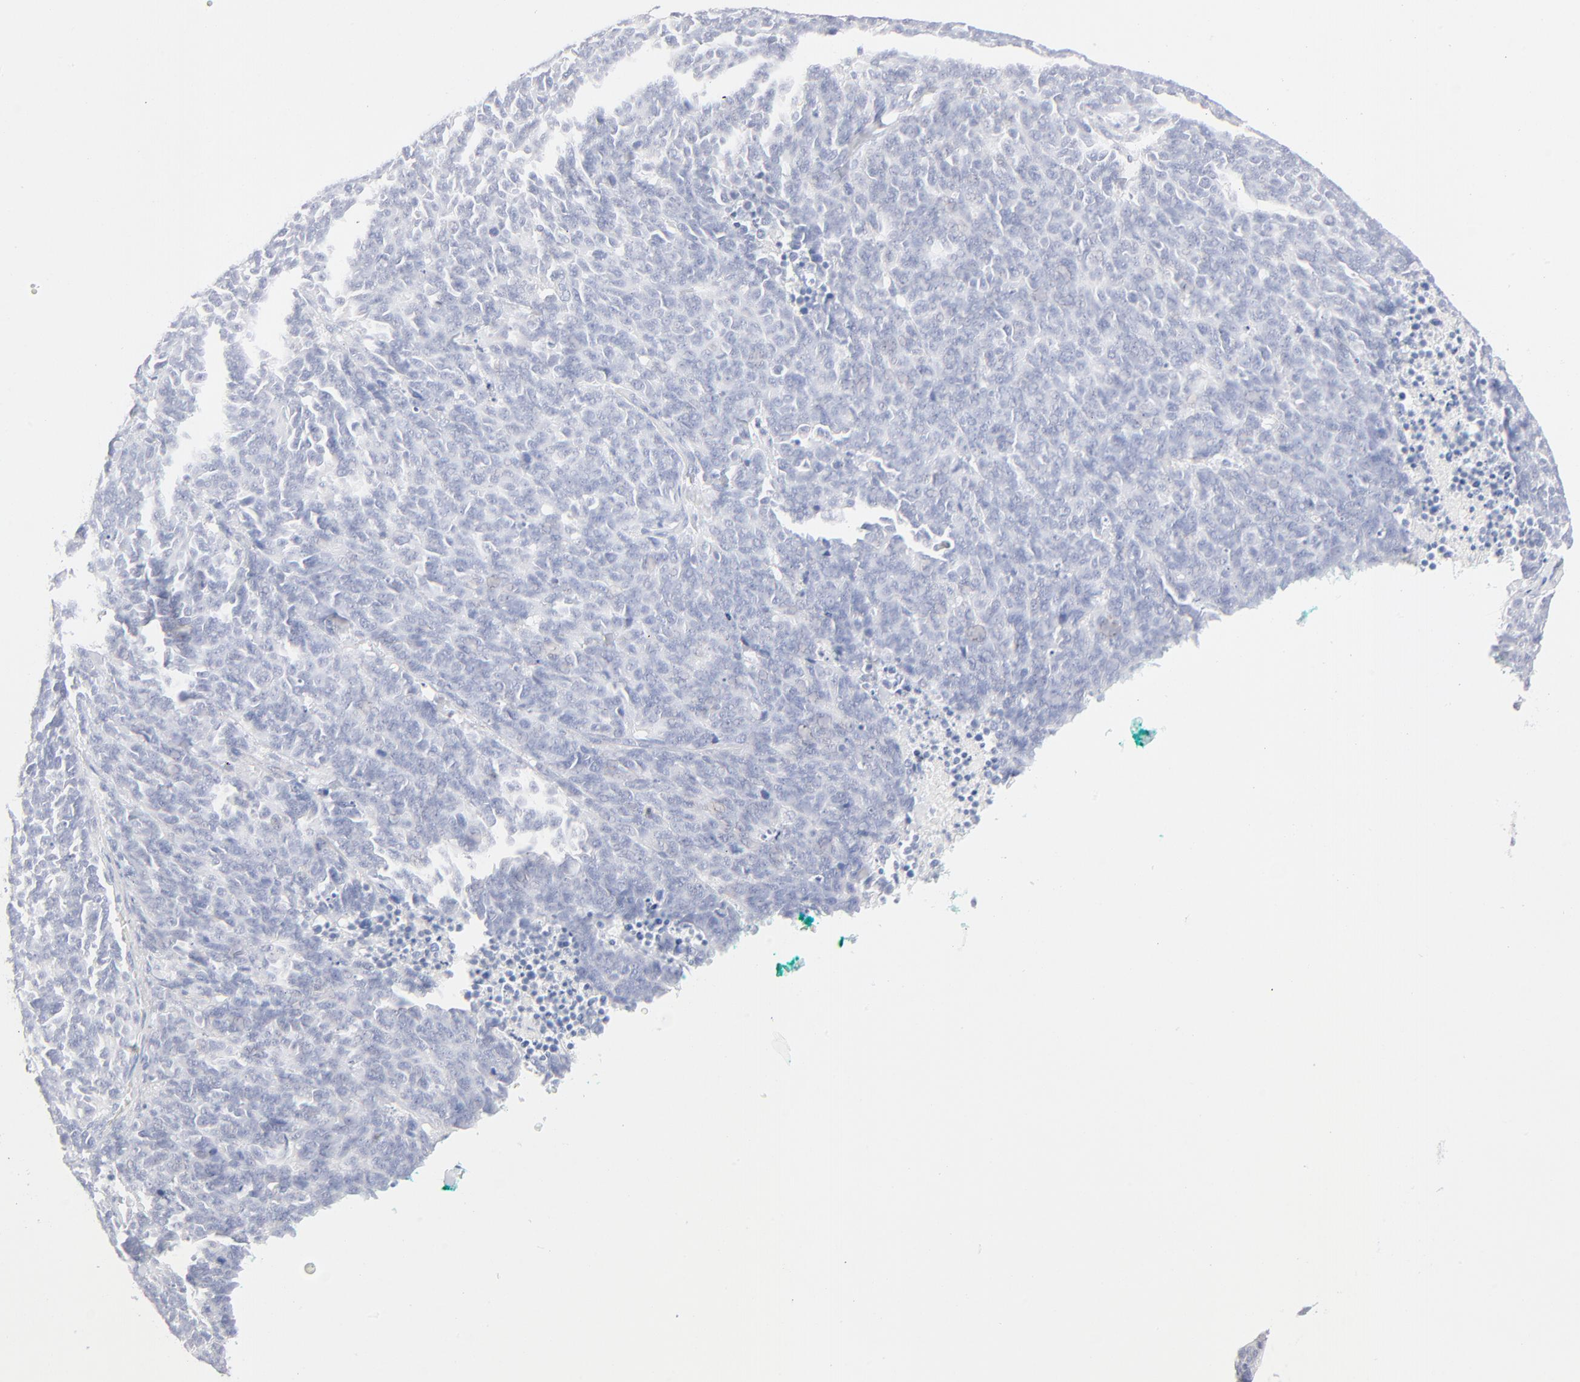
{"staining": {"intensity": "negative", "quantity": "none", "location": "none"}, "tissue": "lung cancer", "cell_type": "Tumor cells", "image_type": "cancer", "snomed": [{"axis": "morphology", "description": "Neoplasm, malignant, NOS"}, {"axis": "topography", "description": "Lung"}], "caption": "Photomicrograph shows no significant protein staining in tumor cells of neoplasm (malignant) (lung).", "gene": "ONECUT1", "patient": {"sex": "female", "age": 58}}